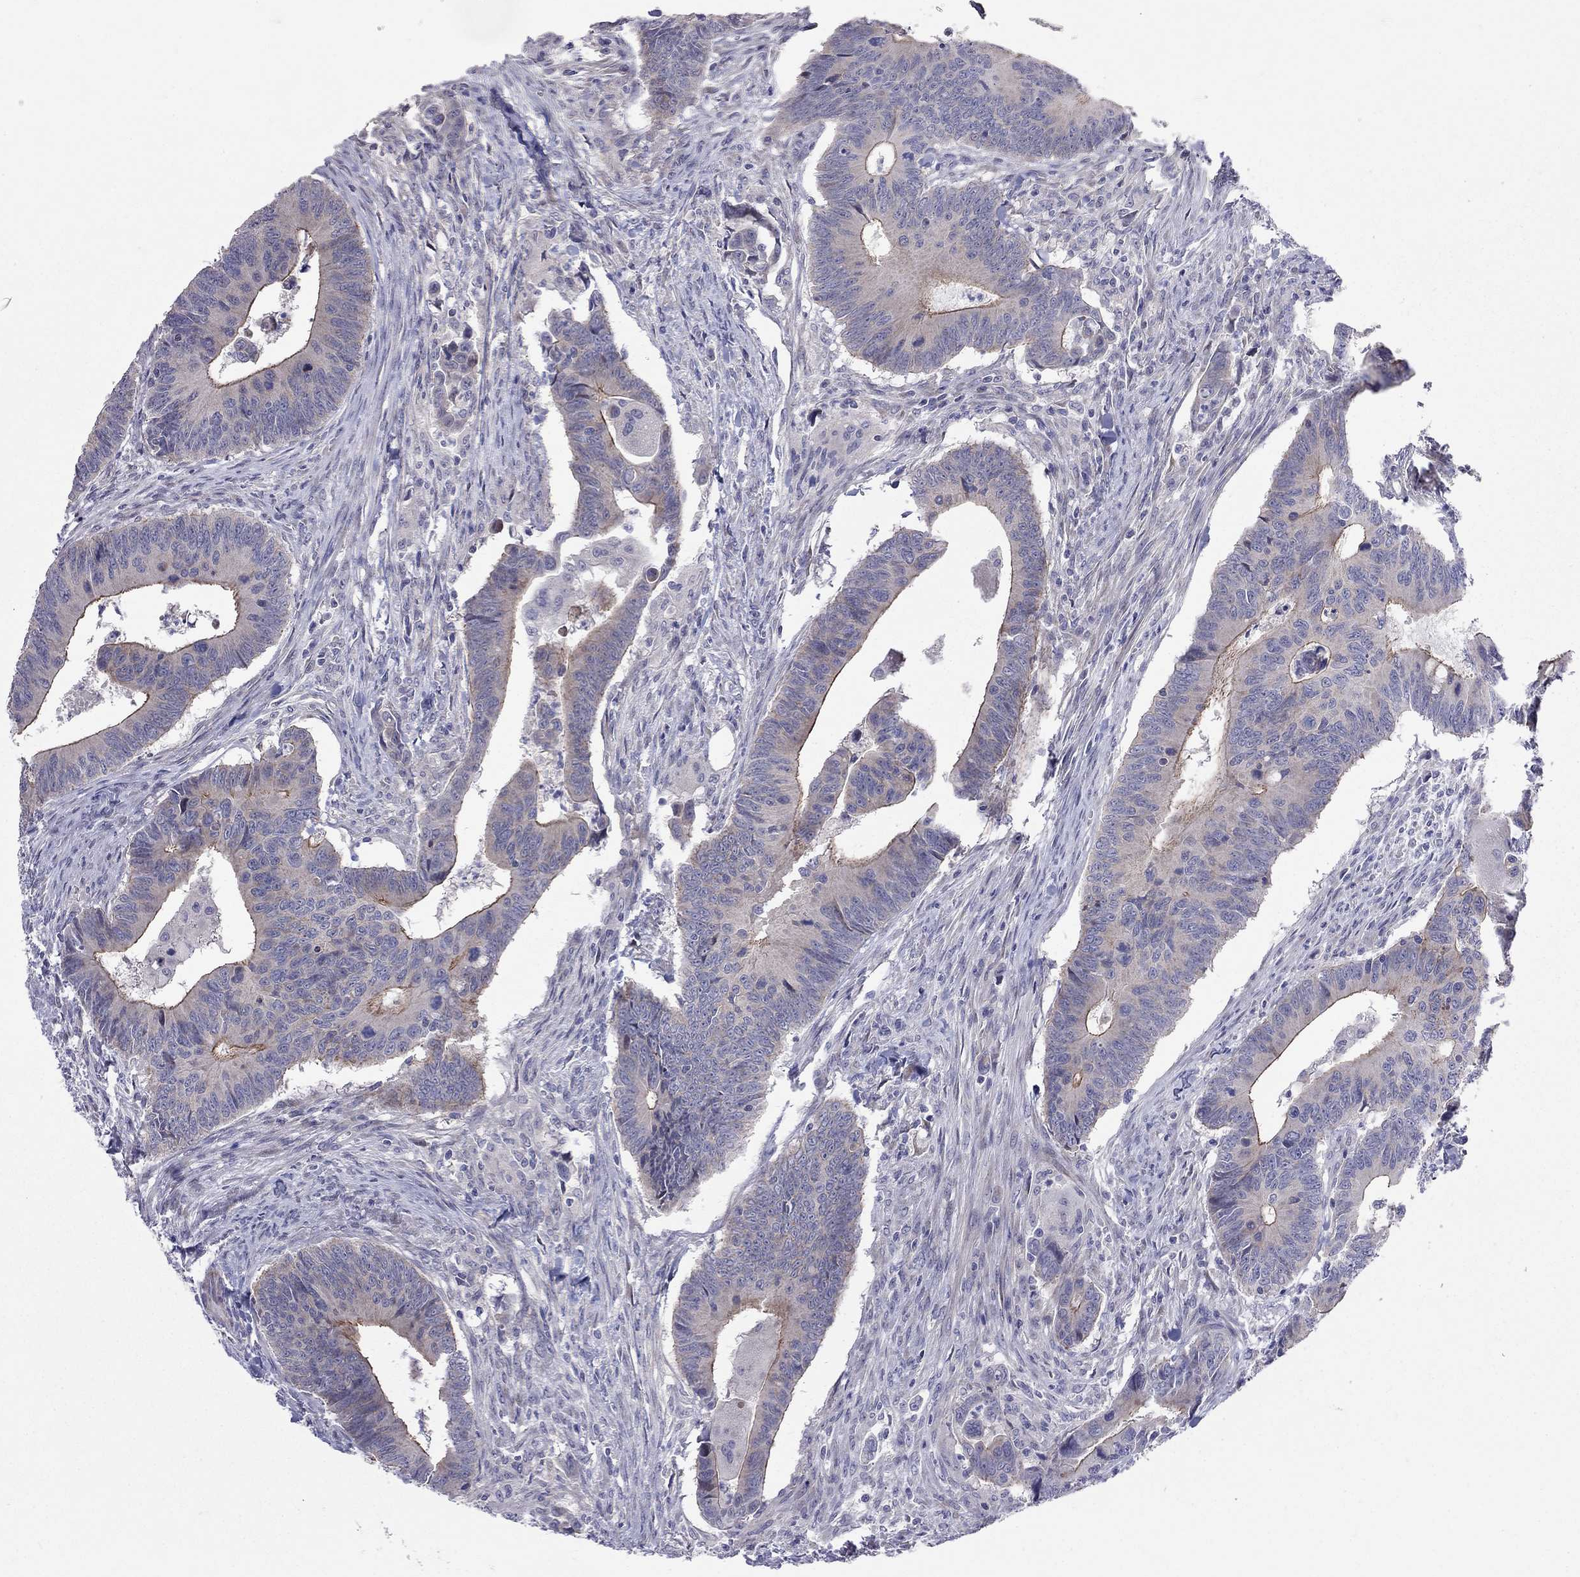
{"staining": {"intensity": "strong", "quantity": "<25%", "location": "cytoplasmic/membranous"}, "tissue": "colorectal cancer", "cell_type": "Tumor cells", "image_type": "cancer", "snomed": [{"axis": "morphology", "description": "Adenocarcinoma, NOS"}, {"axis": "topography", "description": "Rectum"}], "caption": "There is medium levels of strong cytoplasmic/membranous positivity in tumor cells of colorectal cancer (adenocarcinoma), as demonstrated by immunohistochemical staining (brown color).", "gene": "SYTL2", "patient": {"sex": "male", "age": 67}}